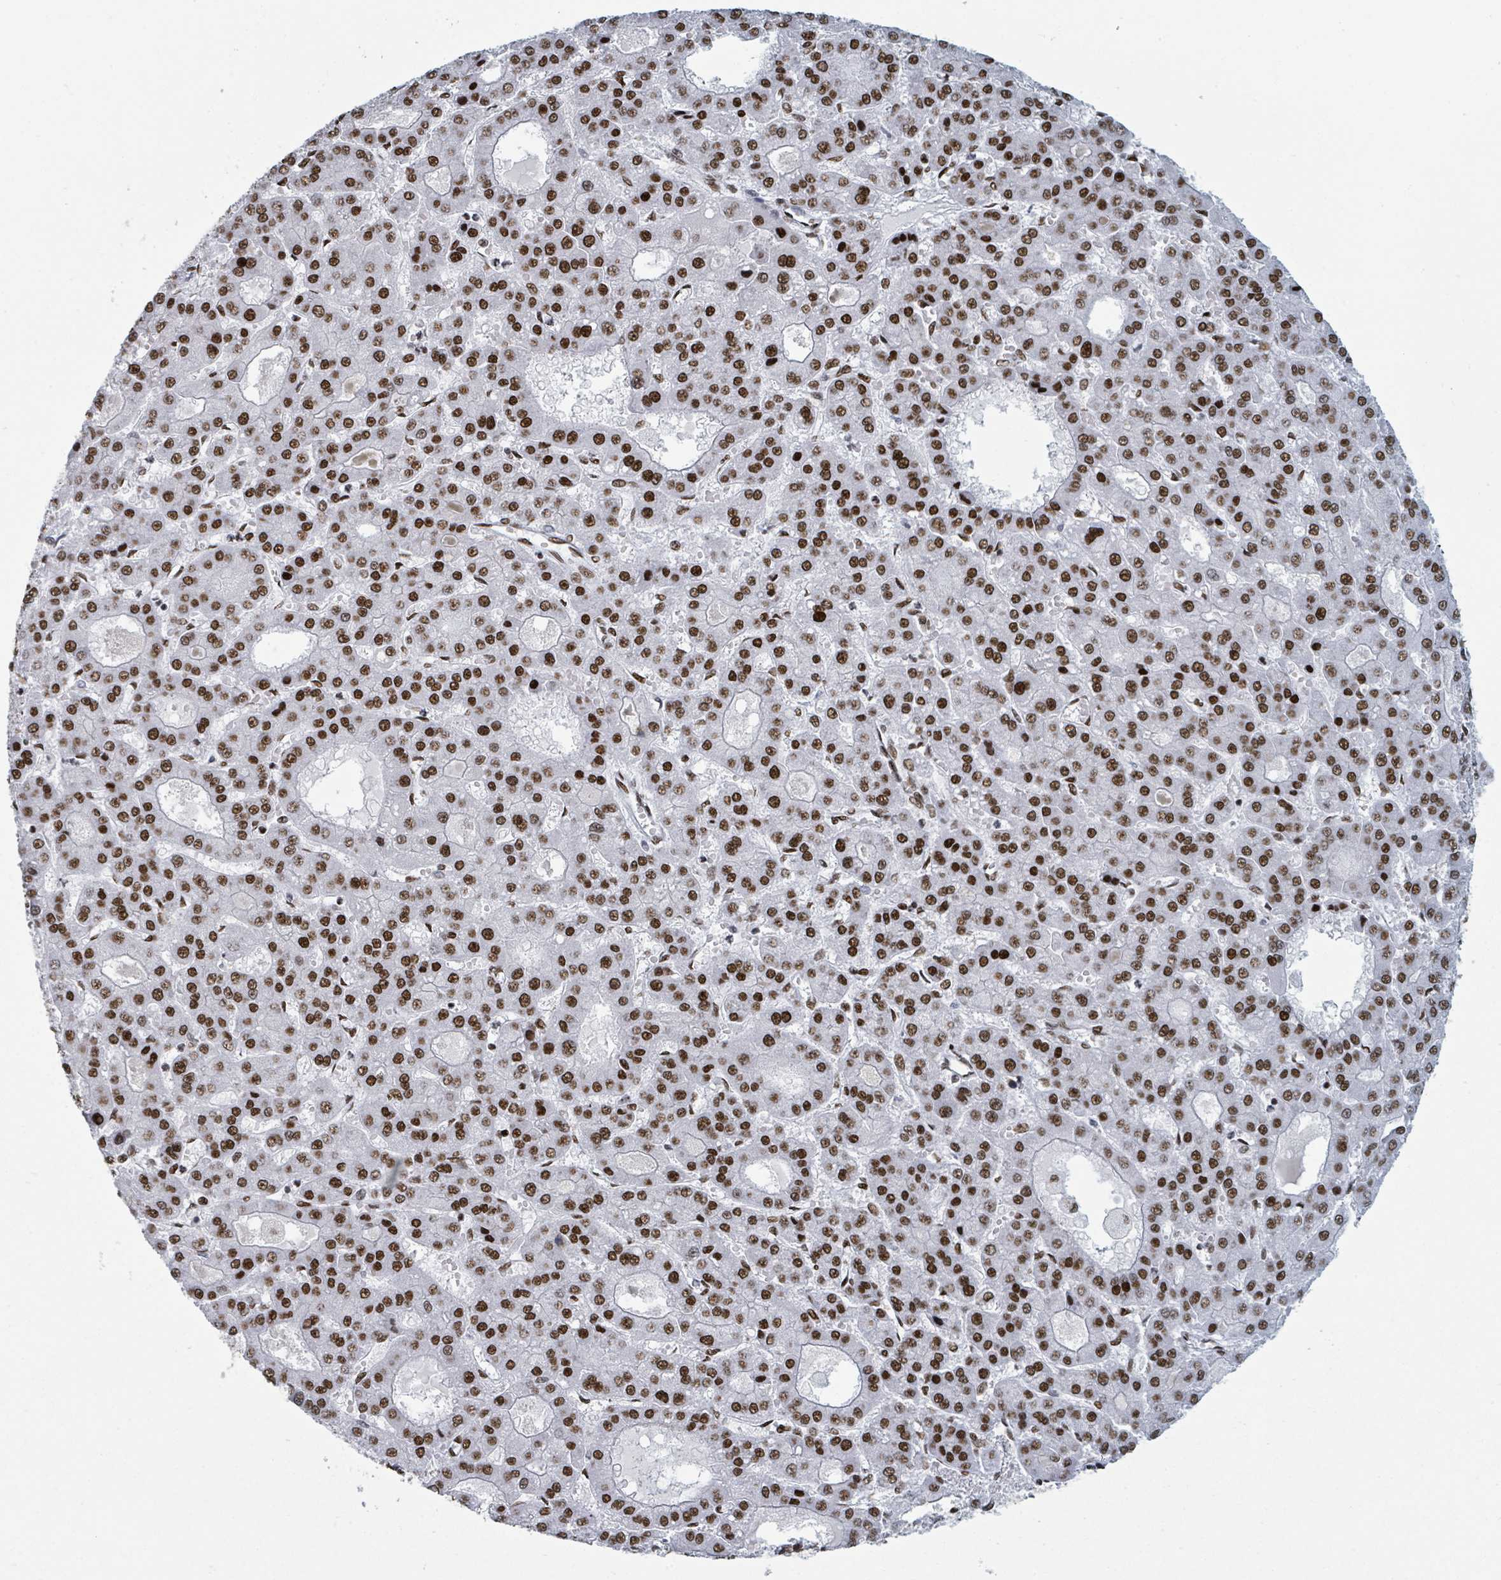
{"staining": {"intensity": "strong", "quantity": ">75%", "location": "nuclear"}, "tissue": "liver cancer", "cell_type": "Tumor cells", "image_type": "cancer", "snomed": [{"axis": "morphology", "description": "Carcinoma, Hepatocellular, NOS"}, {"axis": "topography", "description": "Liver"}], "caption": "Strong nuclear positivity for a protein is present in about >75% of tumor cells of liver hepatocellular carcinoma using immunohistochemistry.", "gene": "DHX16", "patient": {"sex": "male", "age": 70}}